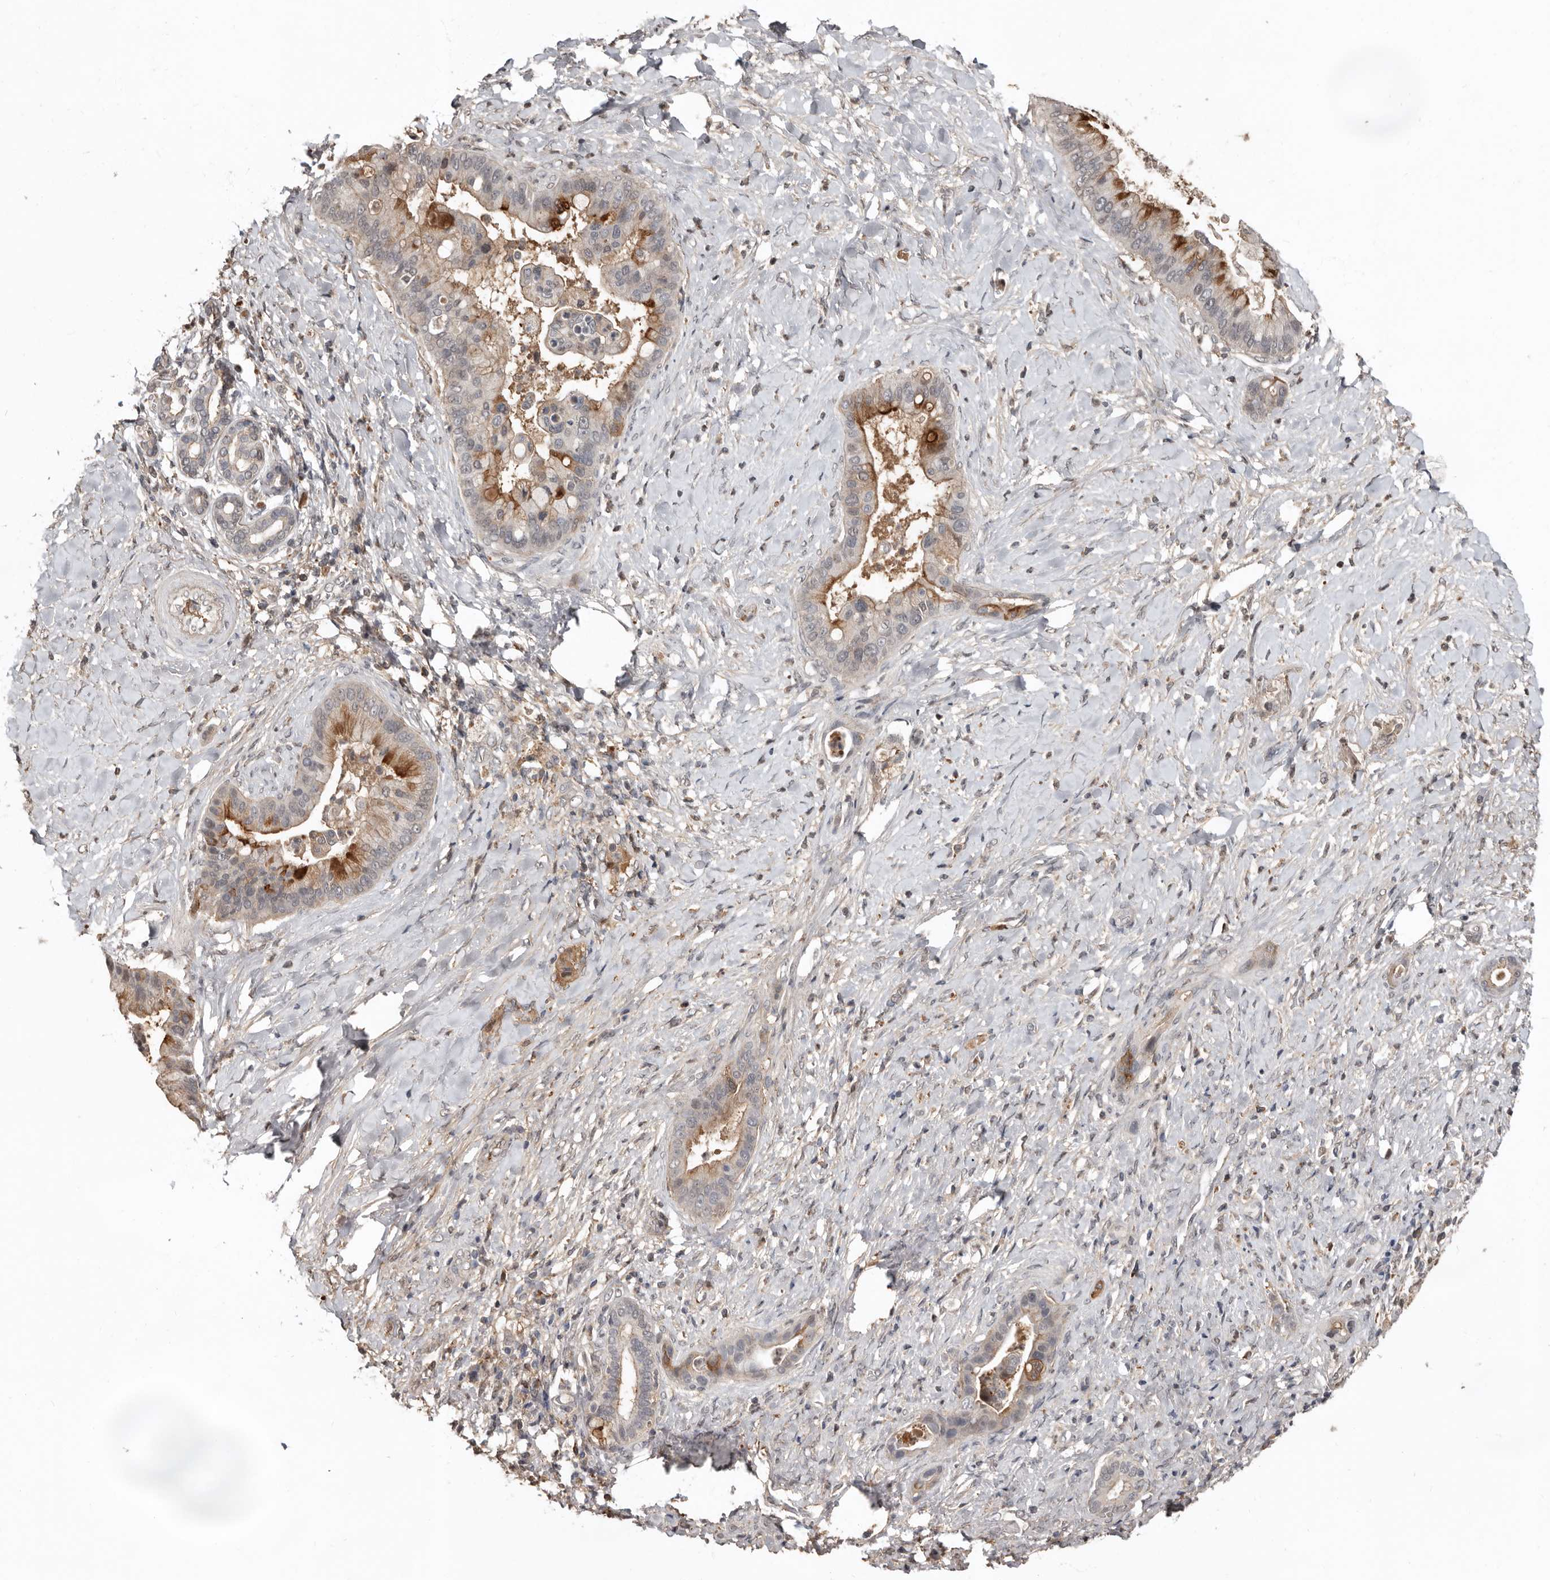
{"staining": {"intensity": "strong", "quantity": "<25%", "location": "cytoplasmic/membranous"}, "tissue": "liver cancer", "cell_type": "Tumor cells", "image_type": "cancer", "snomed": [{"axis": "morphology", "description": "Cholangiocarcinoma"}, {"axis": "topography", "description": "Liver"}], "caption": "About <25% of tumor cells in human liver cholangiocarcinoma demonstrate strong cytoplasmic/membranous protein positivity as visualized by brown immunohistochemical staining.", "gene": "LRGUK", "patient": {"sex": "female", "age": 54}}